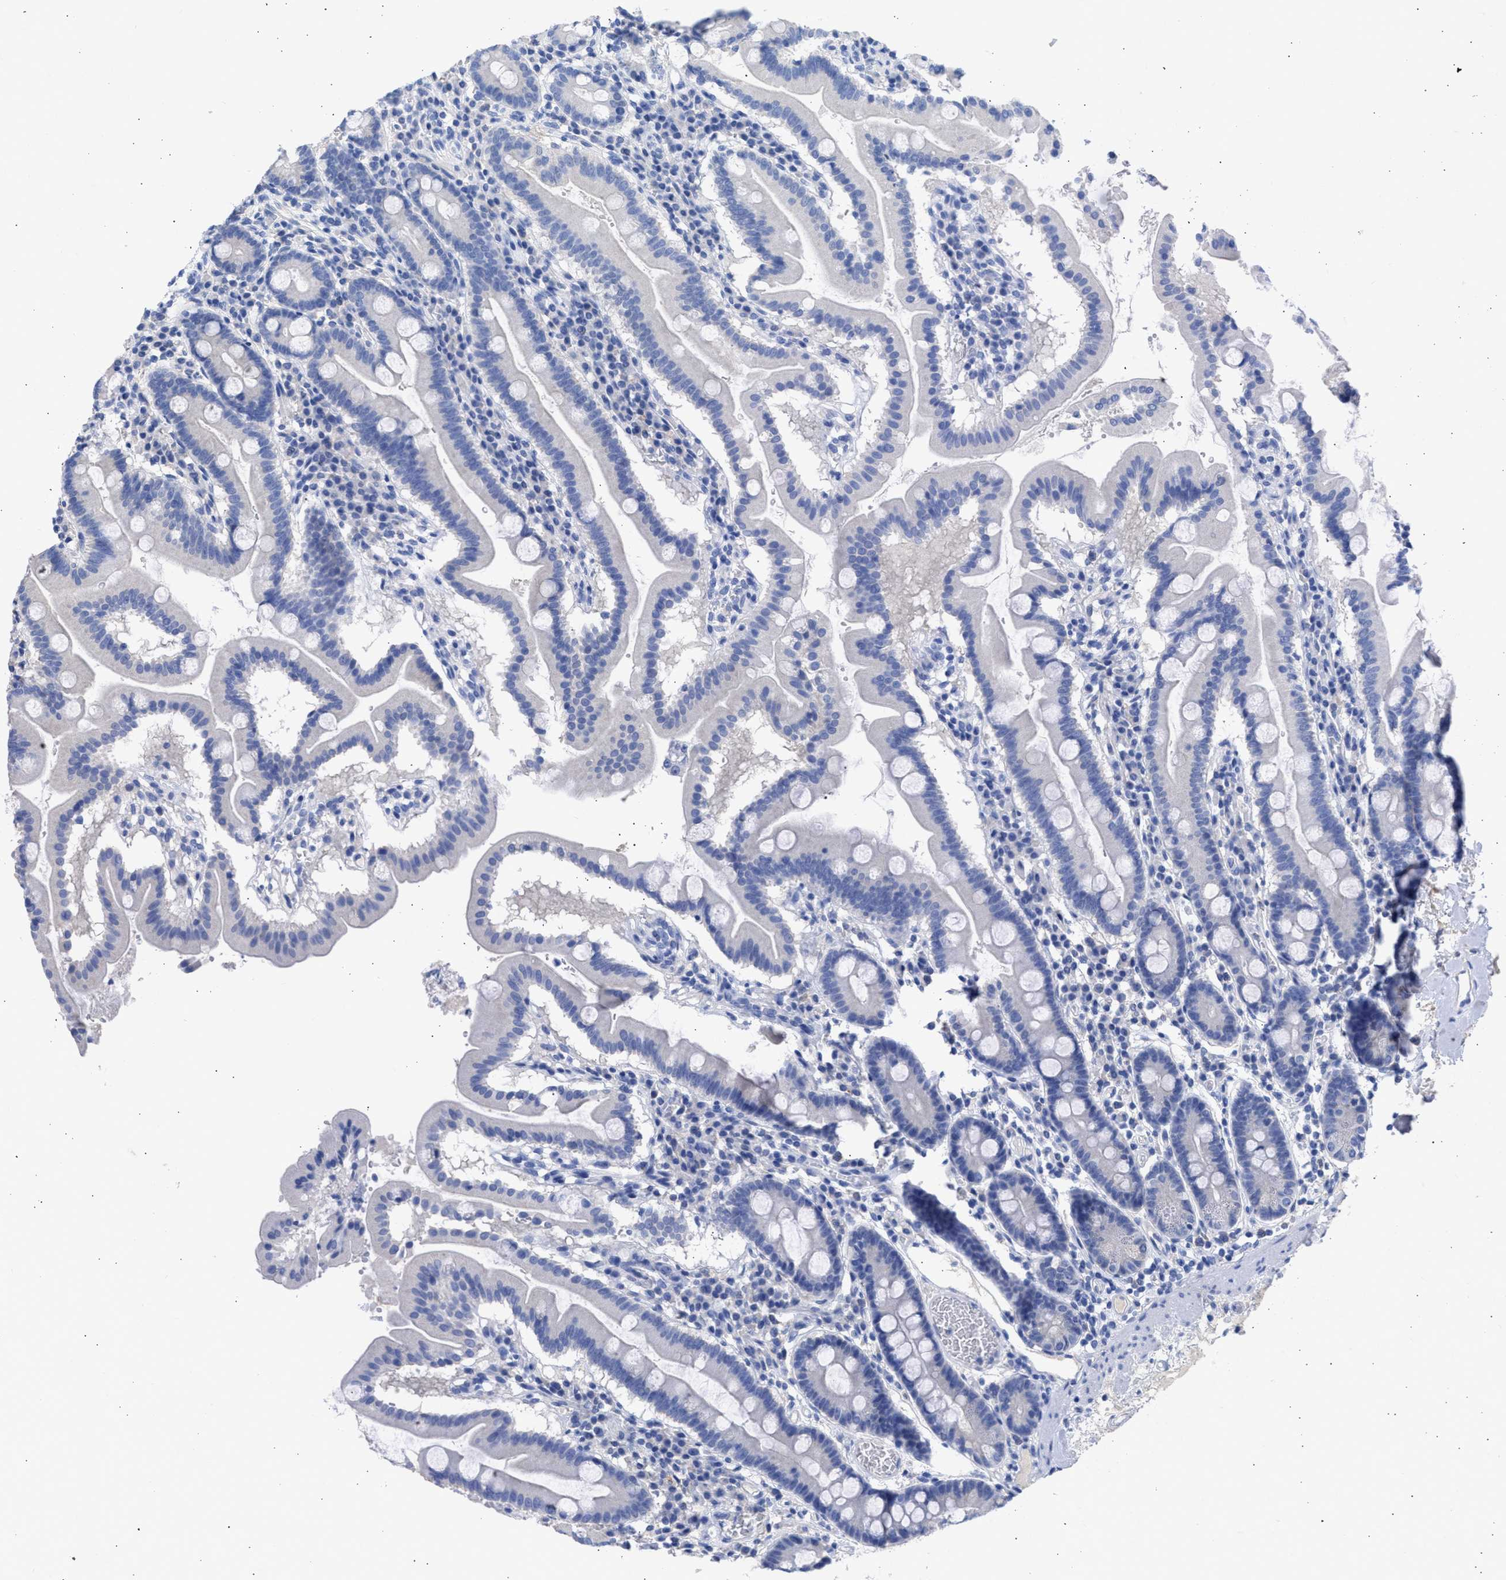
{"staining": {"intensity": "negative", "quantity": "none", "location": "none"}, "tissue": "duodenum", "cell_type": "Glandular cells", "image_type": "normal", "snomed": [{"axis": "morphology", "description": "Normal tissue, NOS"}, {"axis": "topography", "description": "Duodenum"}], "caption": "This histopathology image is of unremarkable duodenum stained with immunohistochemistry (IHC) to label a protein in brown with the nuclei are counter-stained blue. There is no staining in glandular cells. (Brightfield microscopy of DAB (3,3'-diaminobenzidine) immunohistochemistry at high magnification).", "gene": "RSPH1", "patient": {"sex": "male", "age": 50}}